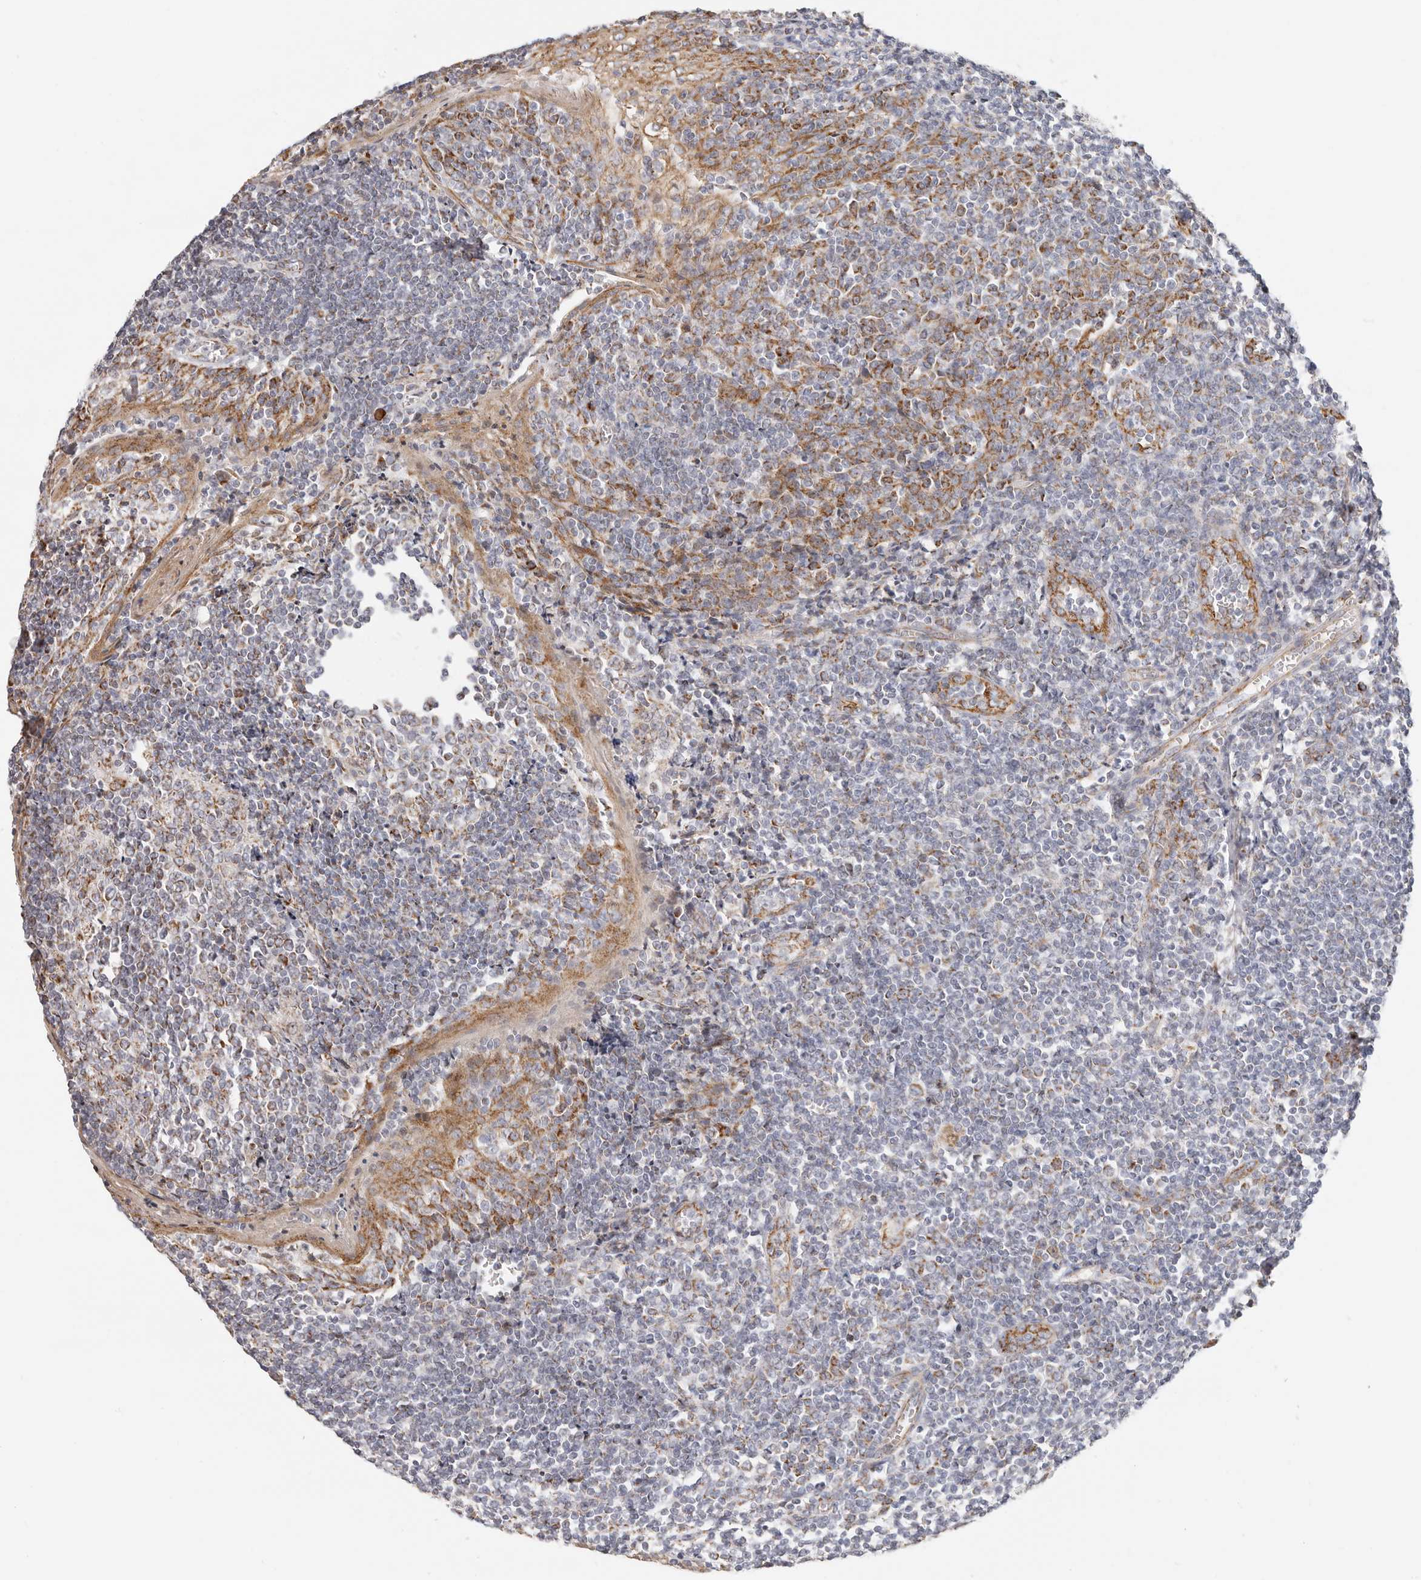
{"staining": {"intensity": "negative", "quantity": "none", "location": "none"}, "tissue": "tonsil", "cell_type": "Germinal center cells", "image_type": "normal", "snomed": [{"axis": "morphology", "description": "Normal tissue, NOS"}, {"axis": "topography", "description": "Tonsil"}], "caption": "A high-resolution histopathology image shows immunohistochemistry staining of unremarkable tonsil, which displays no significant staining in germinal center cells.", "gene": "AFDN", "patient": {"sex": "male", "age": 27}}